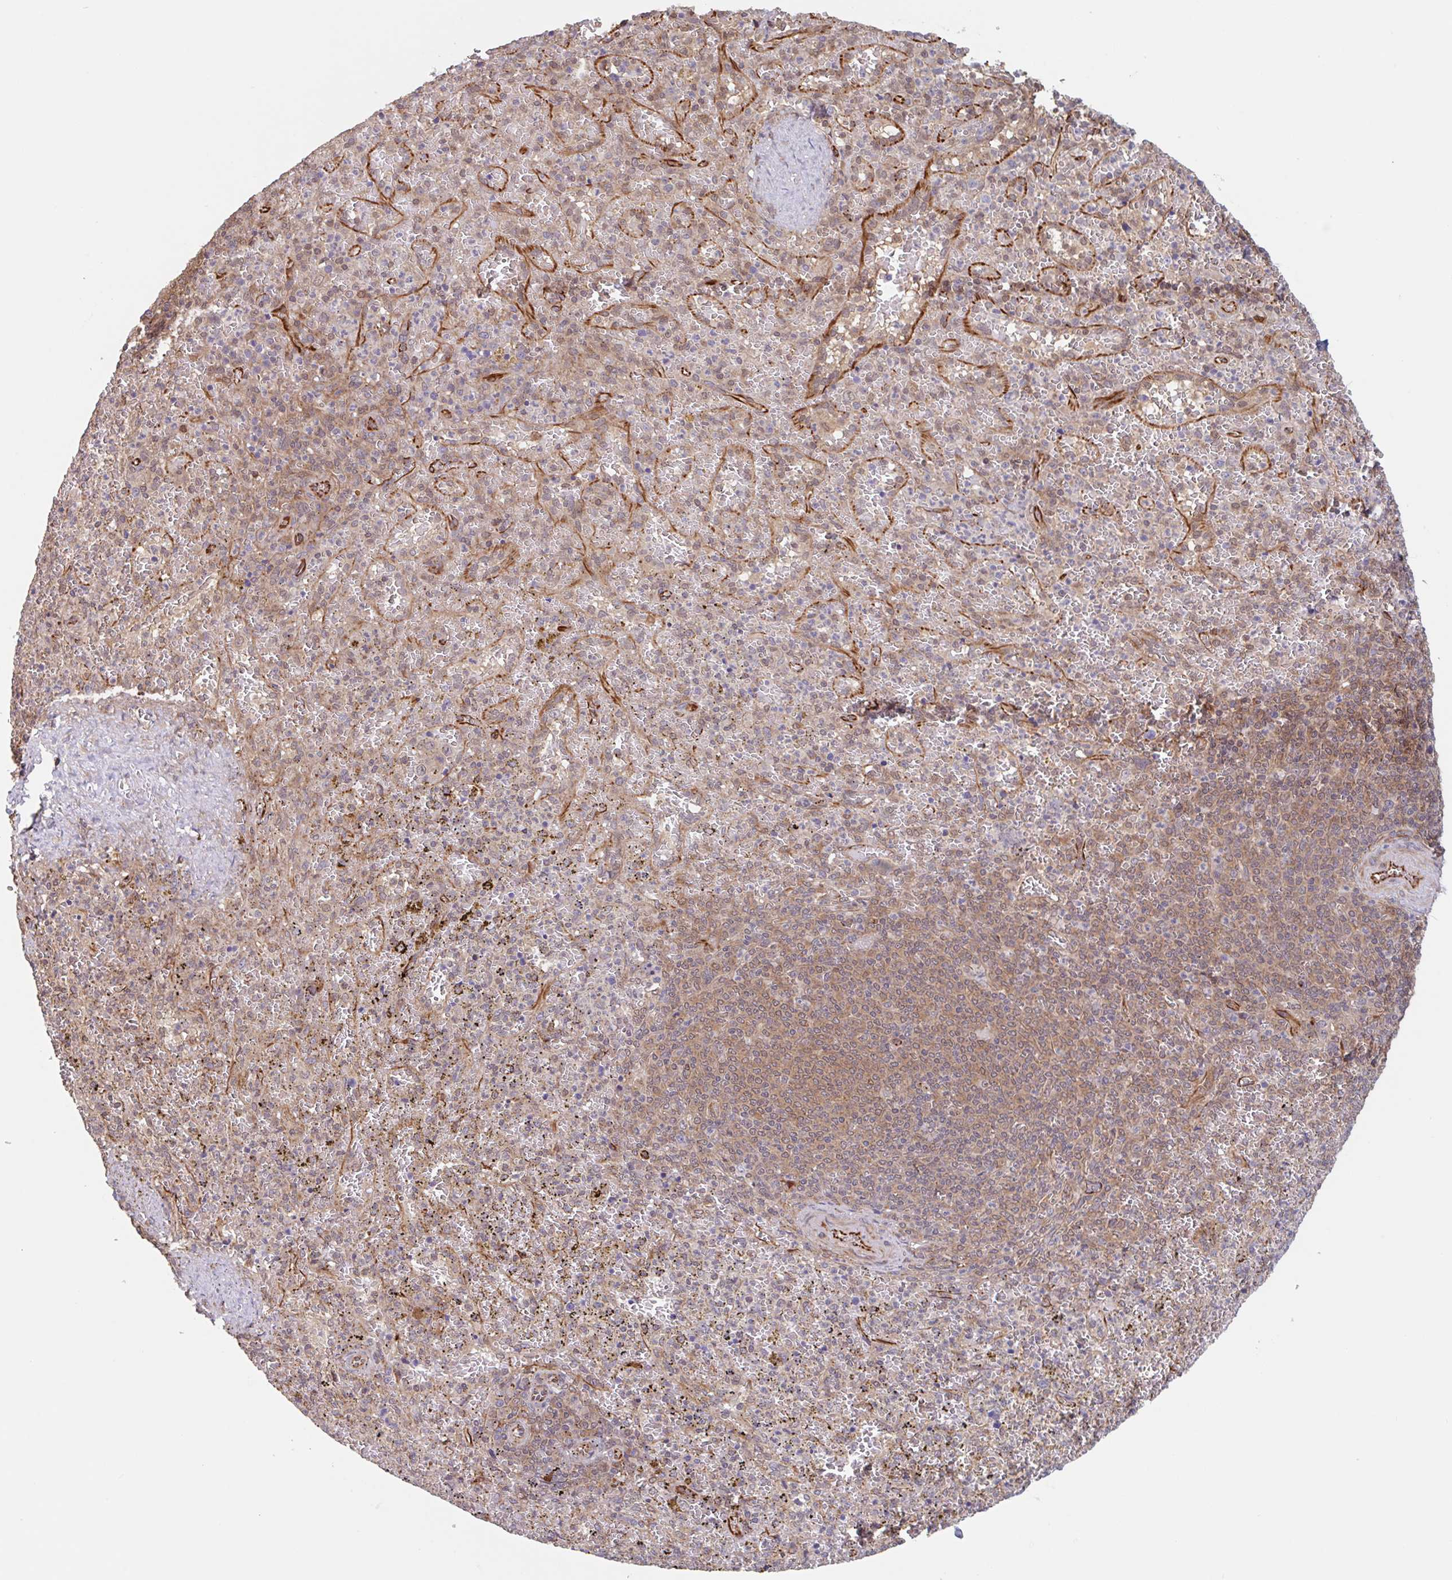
{"staining": {"intensity": "weak", "quantity": "<25%", "location": "cytoplasmic/membranous"}, "tissue": "spleen", "cell_type": "Cells in red pulp", "image_type": "normal", "snomed": [{"axis": "morphology", "description": "Normal tissue, NOS"}, {"axis": "topography", "description": "Spleen"}], "caption": "Immunohistochemistry (IHC) micrograph of normal spleen: human spleen stained with DAB (3,3'-diaminobenzidine) exhibits no significant protein staining in cells in red pulp.", "gene": "NUB1", "patient": {"sex": "female", "age": 50}}